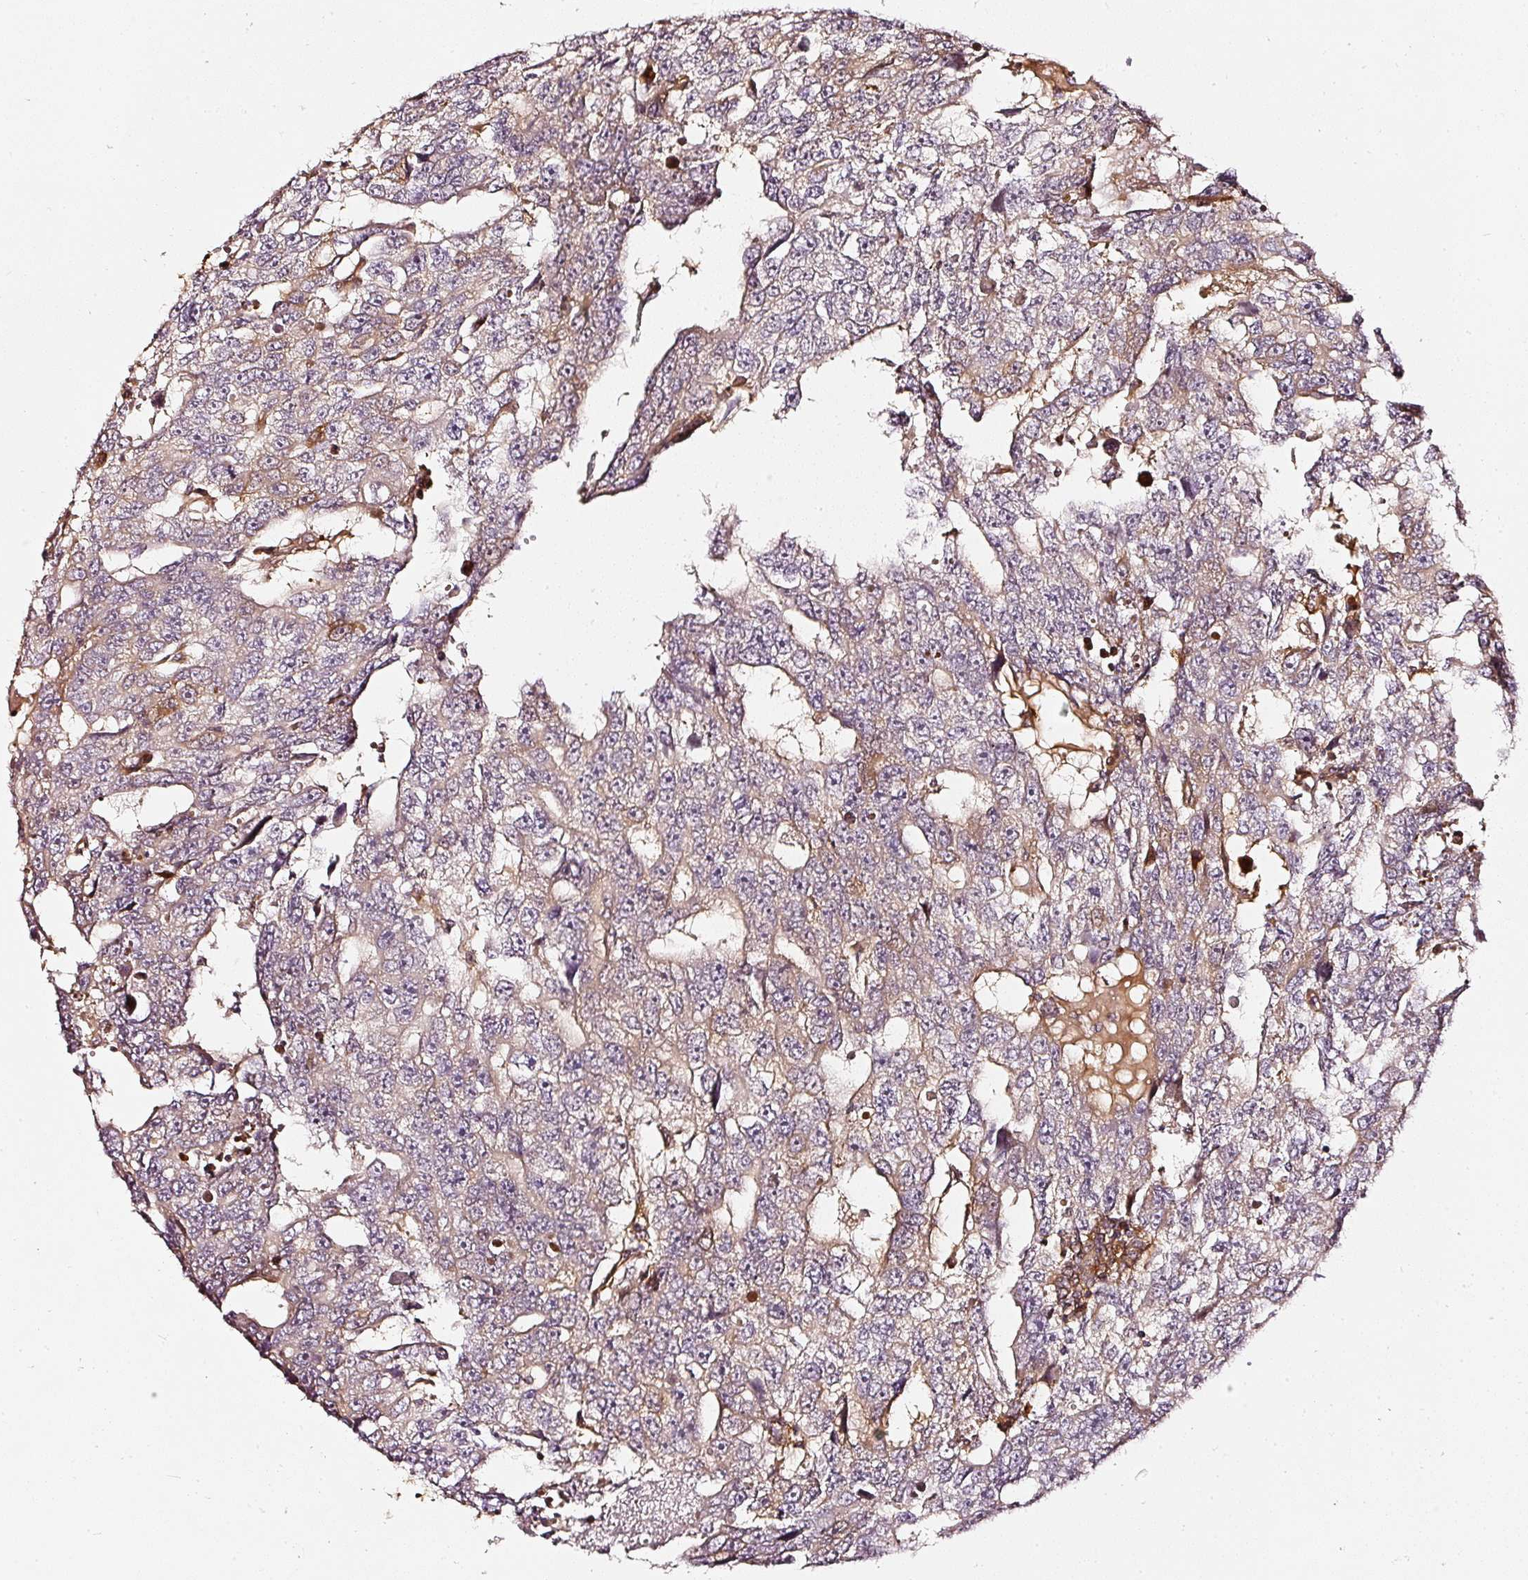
{"staining": {"intensity": "weak", "quantity": "25%-75%", "location": "cytoplasmic/membranous"}, "tissue": "testis cancer", "cell_type": "Tumor cells", "image_type": "cancer", "snomed": [{"axis": "morphology", "description": "Carcinoma, Embryonal, NOS"}, {"axis": "topography", "description": "Testis"}], "caption": "Testis cancer stained with a protein marker demonstrates weak staining in tumor cells.", "gene": "ASMTL", "patient": {"sex": "male", "age": 20}}